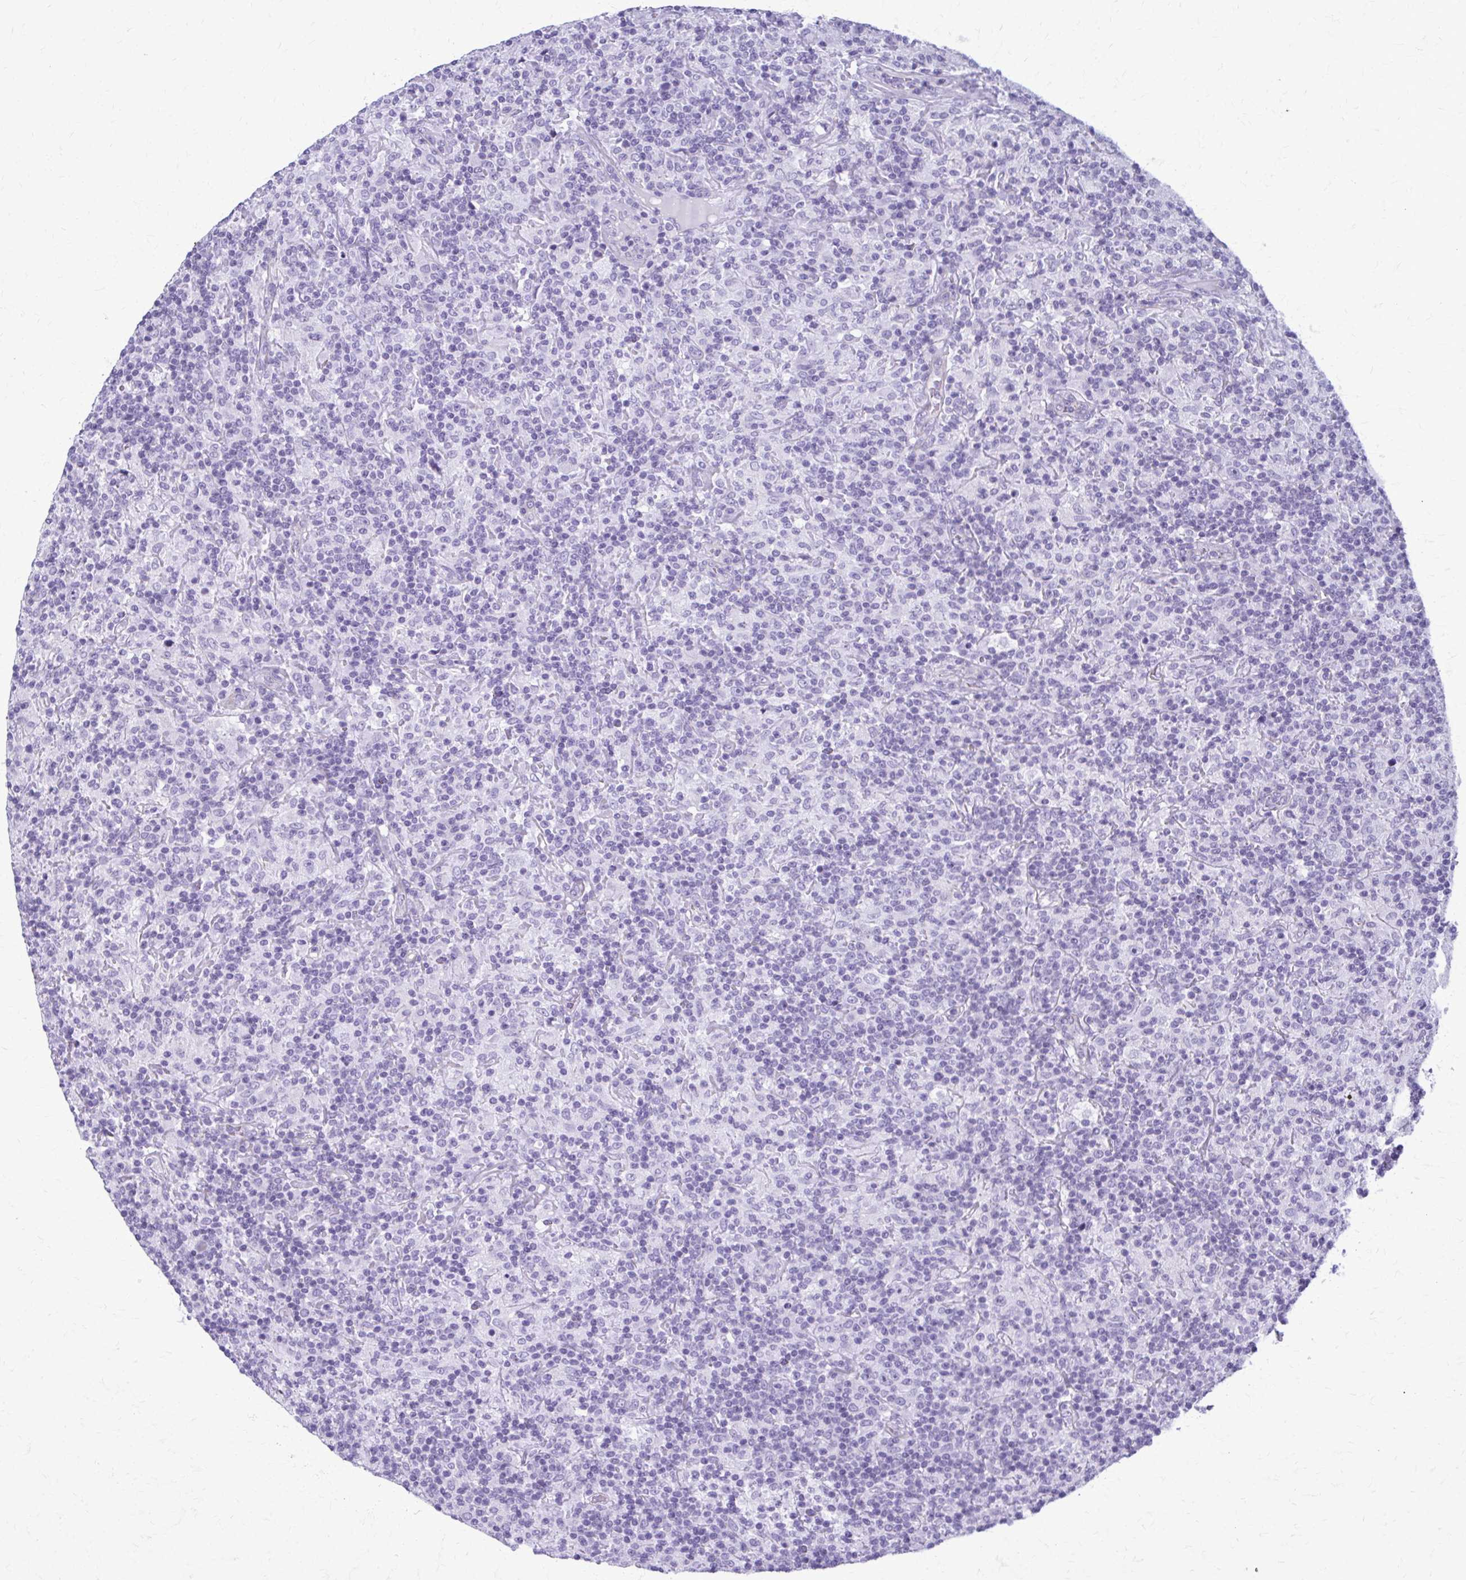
{"staining": {"intensity": "negative", "quantity": "none", "location": "none"}, "tissue": "lymphoma", "cell_type": "Tumor cells", "image_type": "cancer", "snomed": [{"axis": "morphology", "description": "Hodgkin's disease, NOS"}, {"axis": "topography", "description": "Lymph node"}], "caption": "Immunohistochemistry micrograph of neoplastic tissue: Hodgkin's disease stained with DAB demonstrates no significant protein expression in tumor cells.", "gene": "GFAP", "patient": {"sex": "male", "age": 70}}